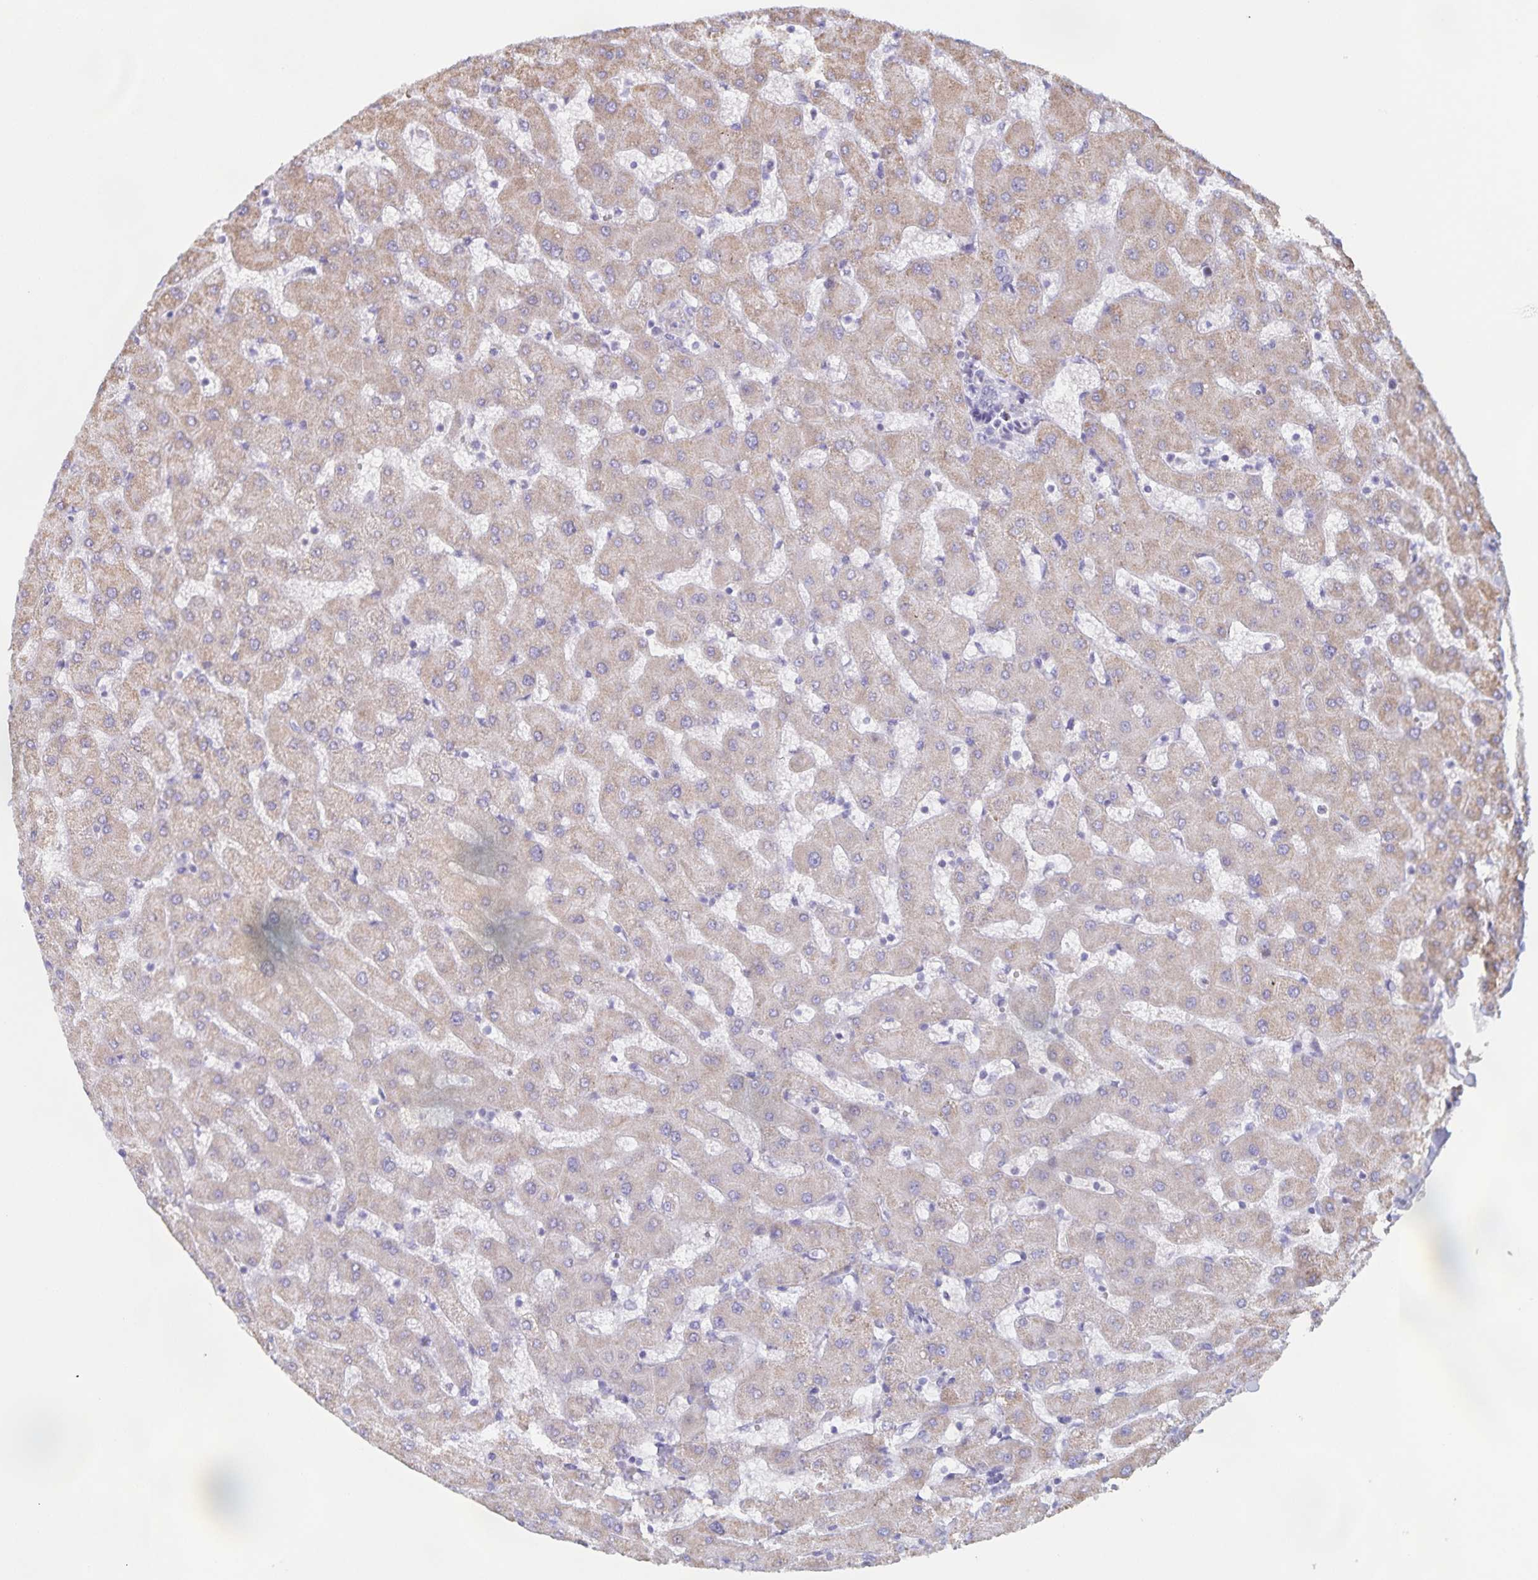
{"staining": {"intensity": "negative", "quantity": "none", "location": "none"}, "tissue": "liver", "cell_type": "Cholangiocytes", "image_type": "normal", "snomed": [{"axis": "morphology", "description": "Normal tissue, NOS"}, {"axis": "topography", "description": "Liver"}], "caption": "Immunohistochemistry (IHC) micrograph of benign liver: liver stained with DAB reveals no significant protein expression in cholangiocytes. (DAB (3,3'-diaminobenzidine) immunohistochemistry with hematoxylin counter stain).", "gene": "CENPH", "patient": {"sex": "female", "age": 63}}